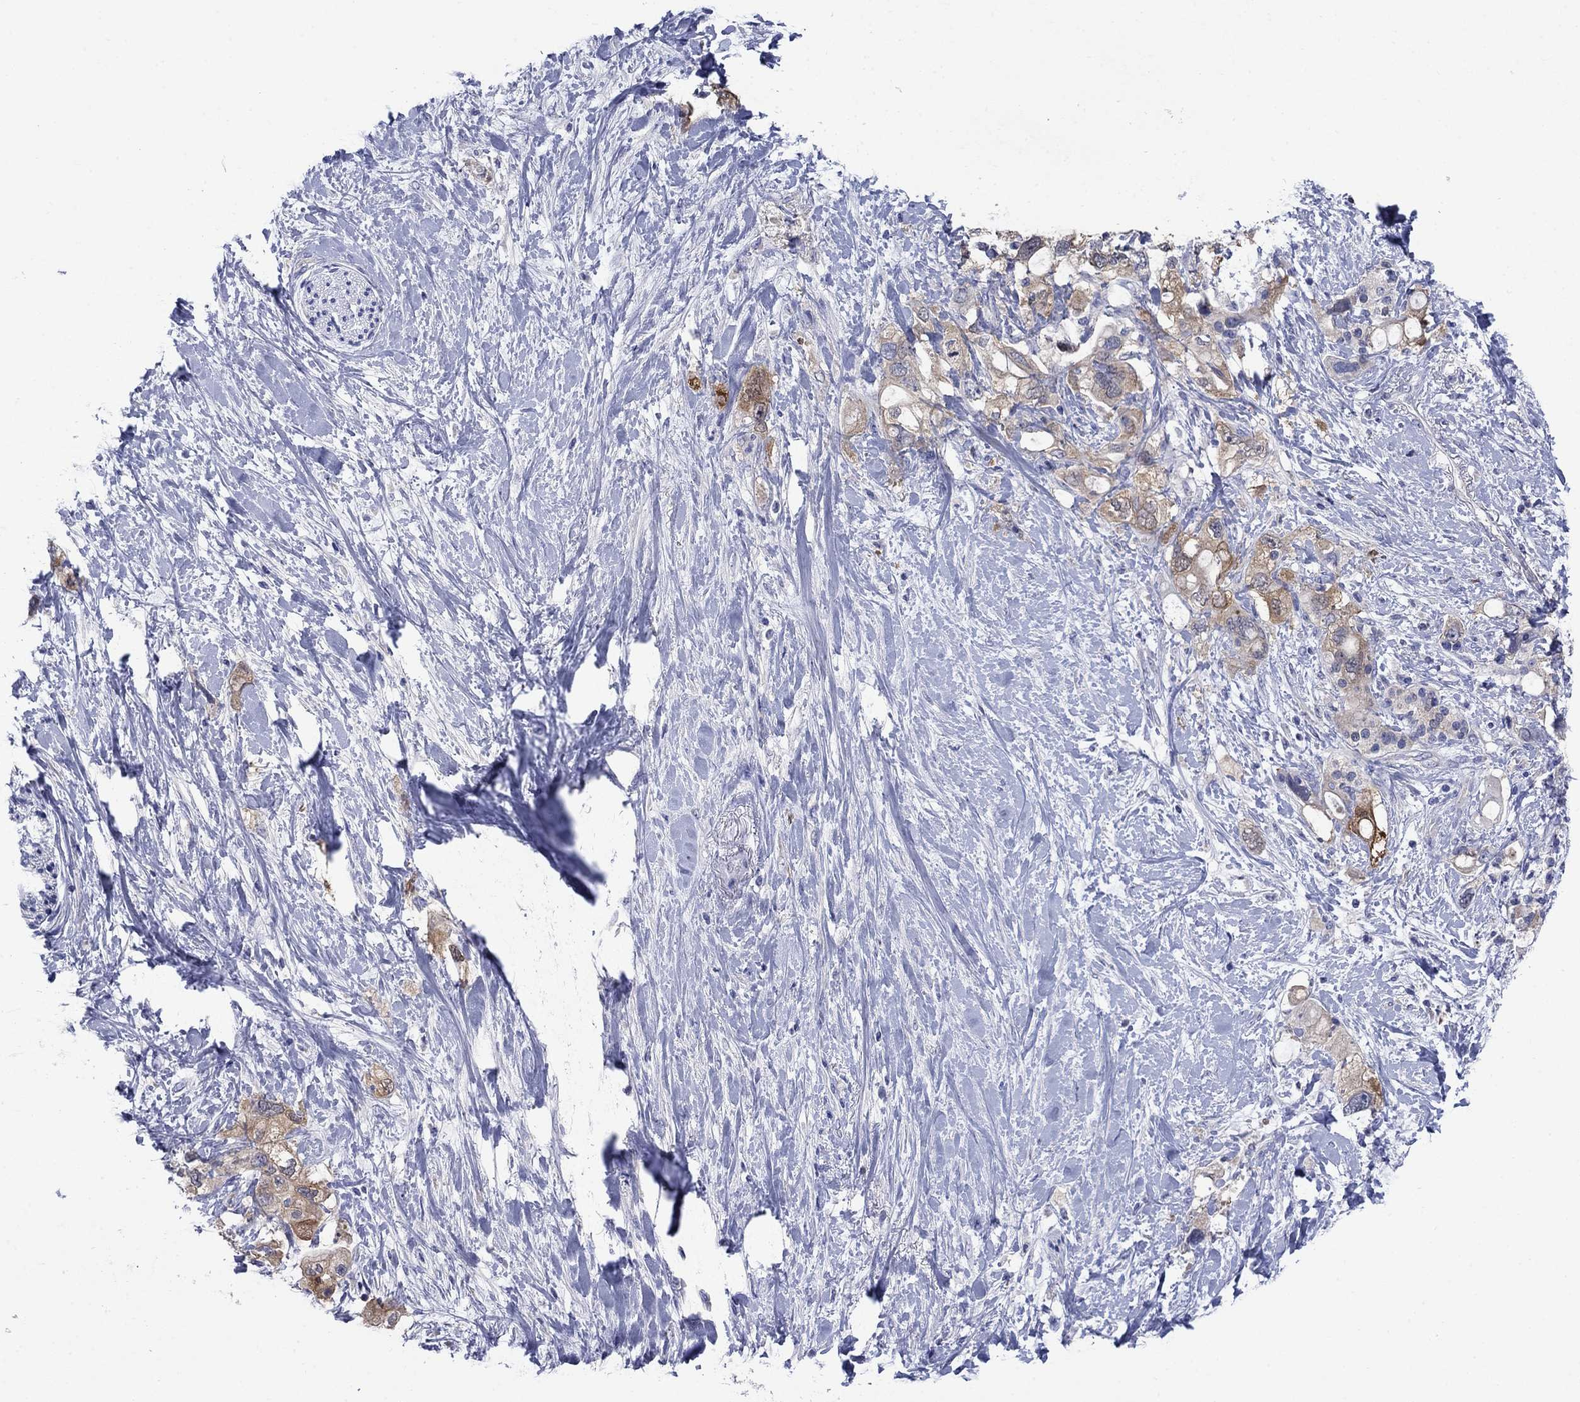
{"staining": {"intensity": "weak", "quantity": "25%-75%", "location": "cytoplasmic/membranous"}, "tissue": "pancreatic cancer", "cell_type": "Tumor cells", "image_type": "cancer", "snomed": [{"axis": "morphology", "description": "Adenocarcinoma, NOS"}, {"axis": "topography", "description": "Pancreas"}], "caption": "A low amount of weak cytoplasmic/membranous expression is identified in approximately 25%-75% of tumor cells in pancreatic cancer tissue.", "gene": "SULT2B1", "patient": {"sex": "female", "age": 56}}